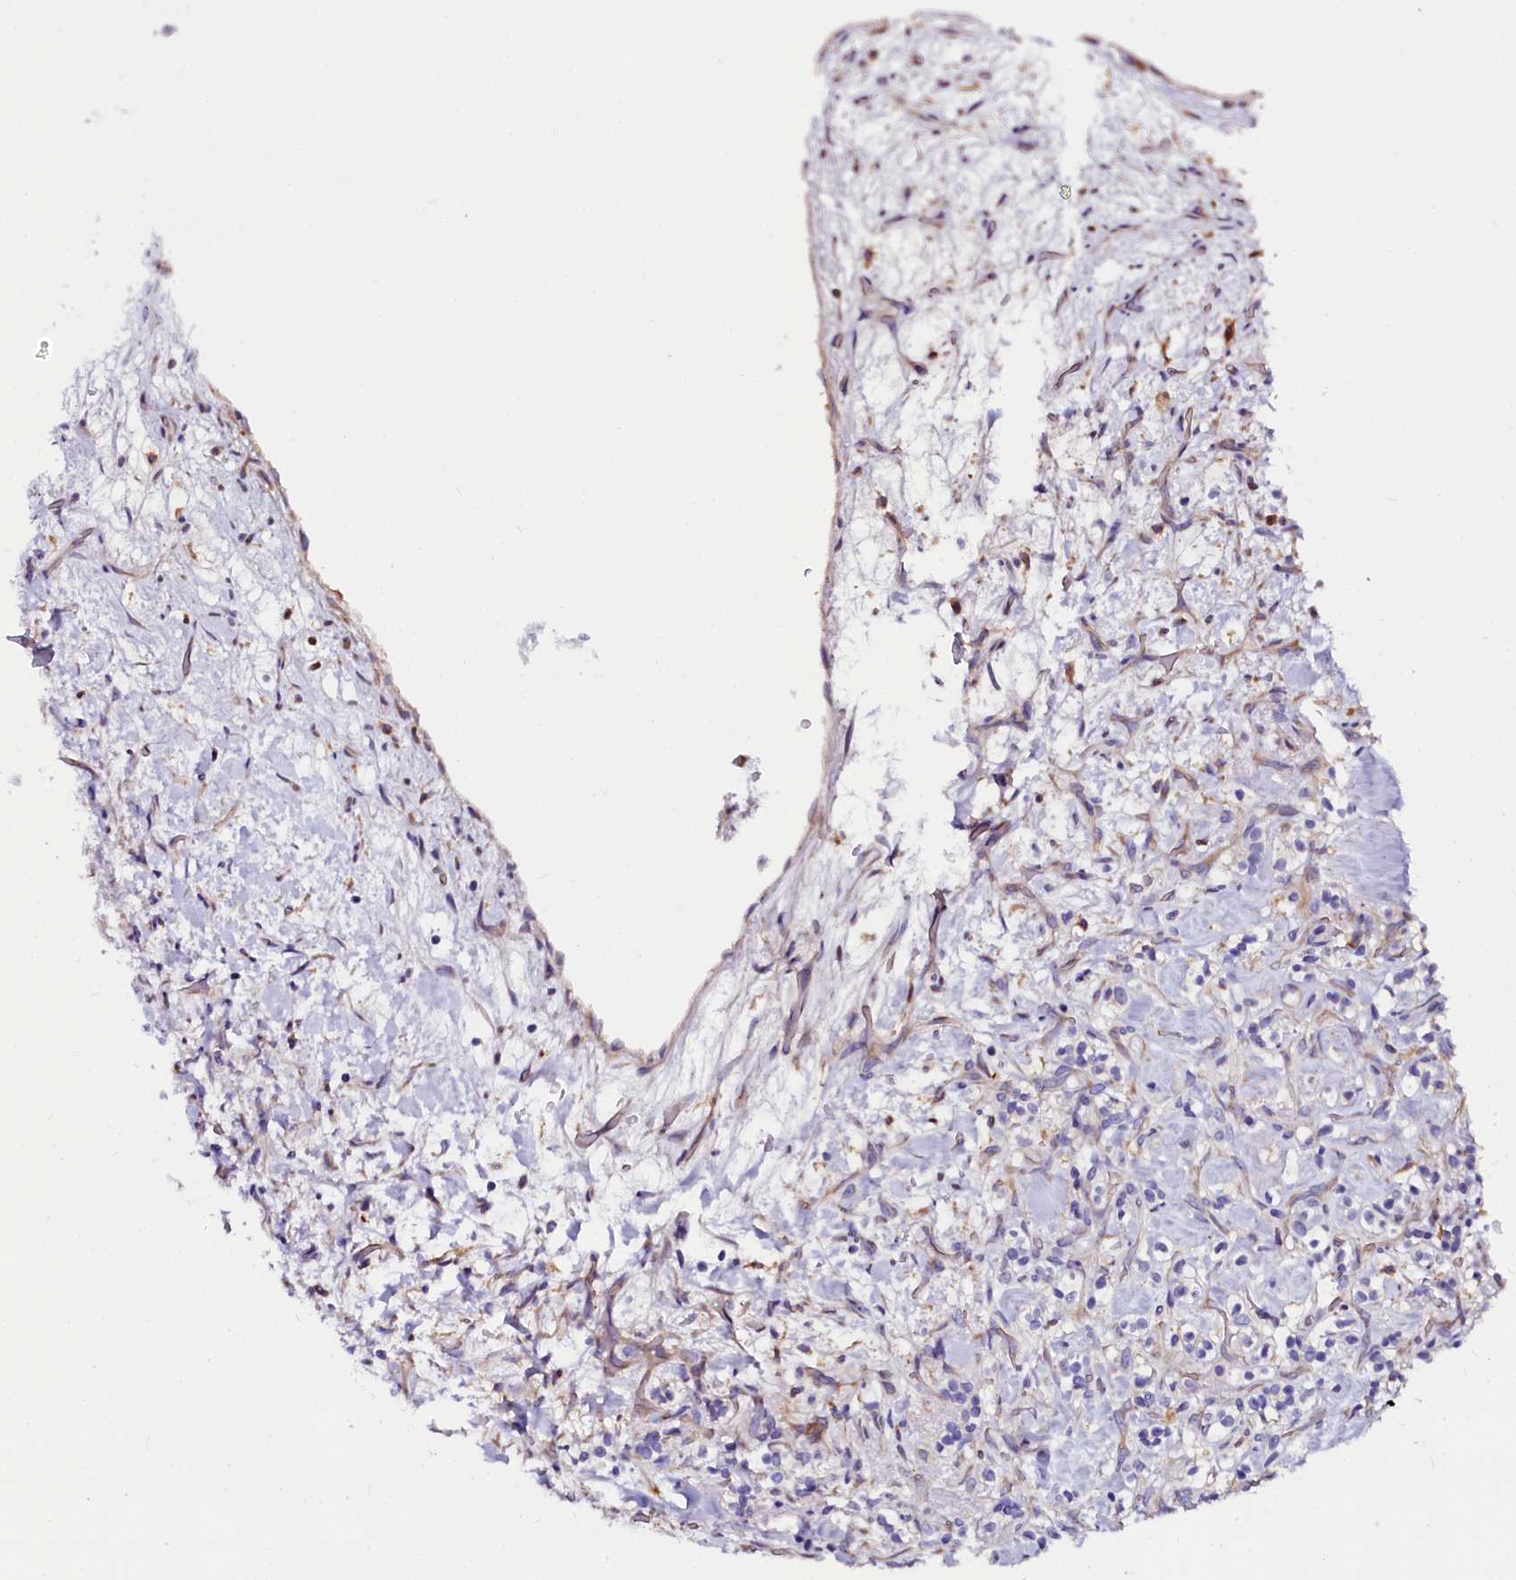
{"staining": {"intensity": "negative", "quantity": "none", "location": "none"}, "tissue": "renal cancer", "cell_type": "Tumor cells", "image_type": "cancer", "snomed": [{"axis": "morphology", "description": "Adenocarcinoma, NOS"}, {"axis": "topography", "description": "Kidney"}], "caption": "This image is of renal cancer stained with immunohistochemistry to label a protein in brown with the nuclei are counter-stained blue. There is no staining in tumor cells.", "gene": "OTOL1", "patient": {"sex": "male", "age": 77}}